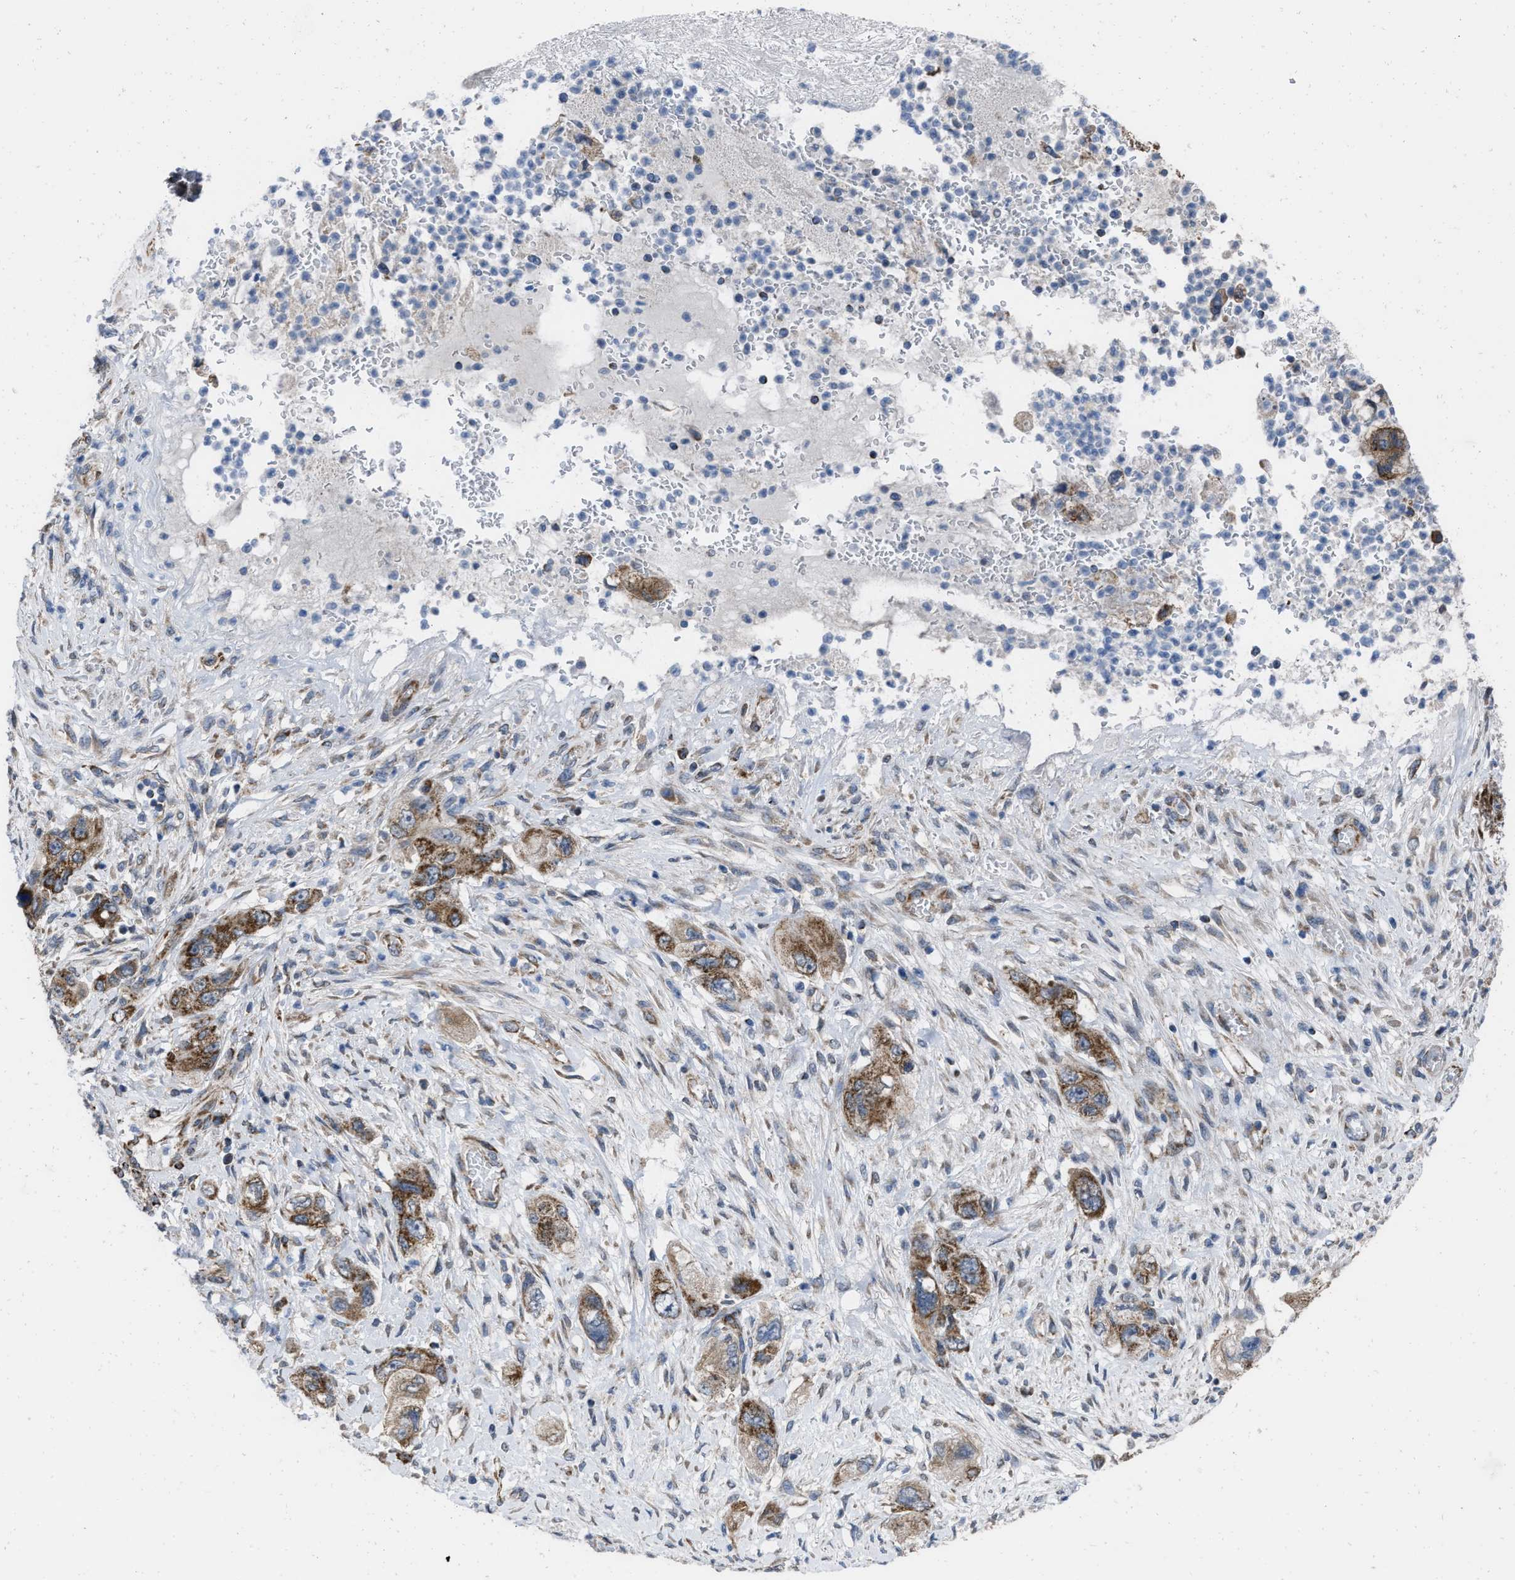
{"staining": {"intensity": "strong", "quantity": ">75%", "location": "cytoplasmic/membranous"}, "tissue": "pancreatic cancer", "cell_type": "Tumor cells", "image_type": "cancer", "snomed": [{"axis": "morphology", "description": "Adenocarcinoma, NOS"}, {"axis": "topography", "description": "Pancreas"}], "caption": "A histopathology image of human adenocarcinoma (pancreatic) stained for a protein shows strong cytoplasmic/membranous brown staining in tumor cells. (Brightfield microscopy of DAB IHC at high magnification).", "gene": "AKAP1", "patient": {"sex": "female", "age": 73}}